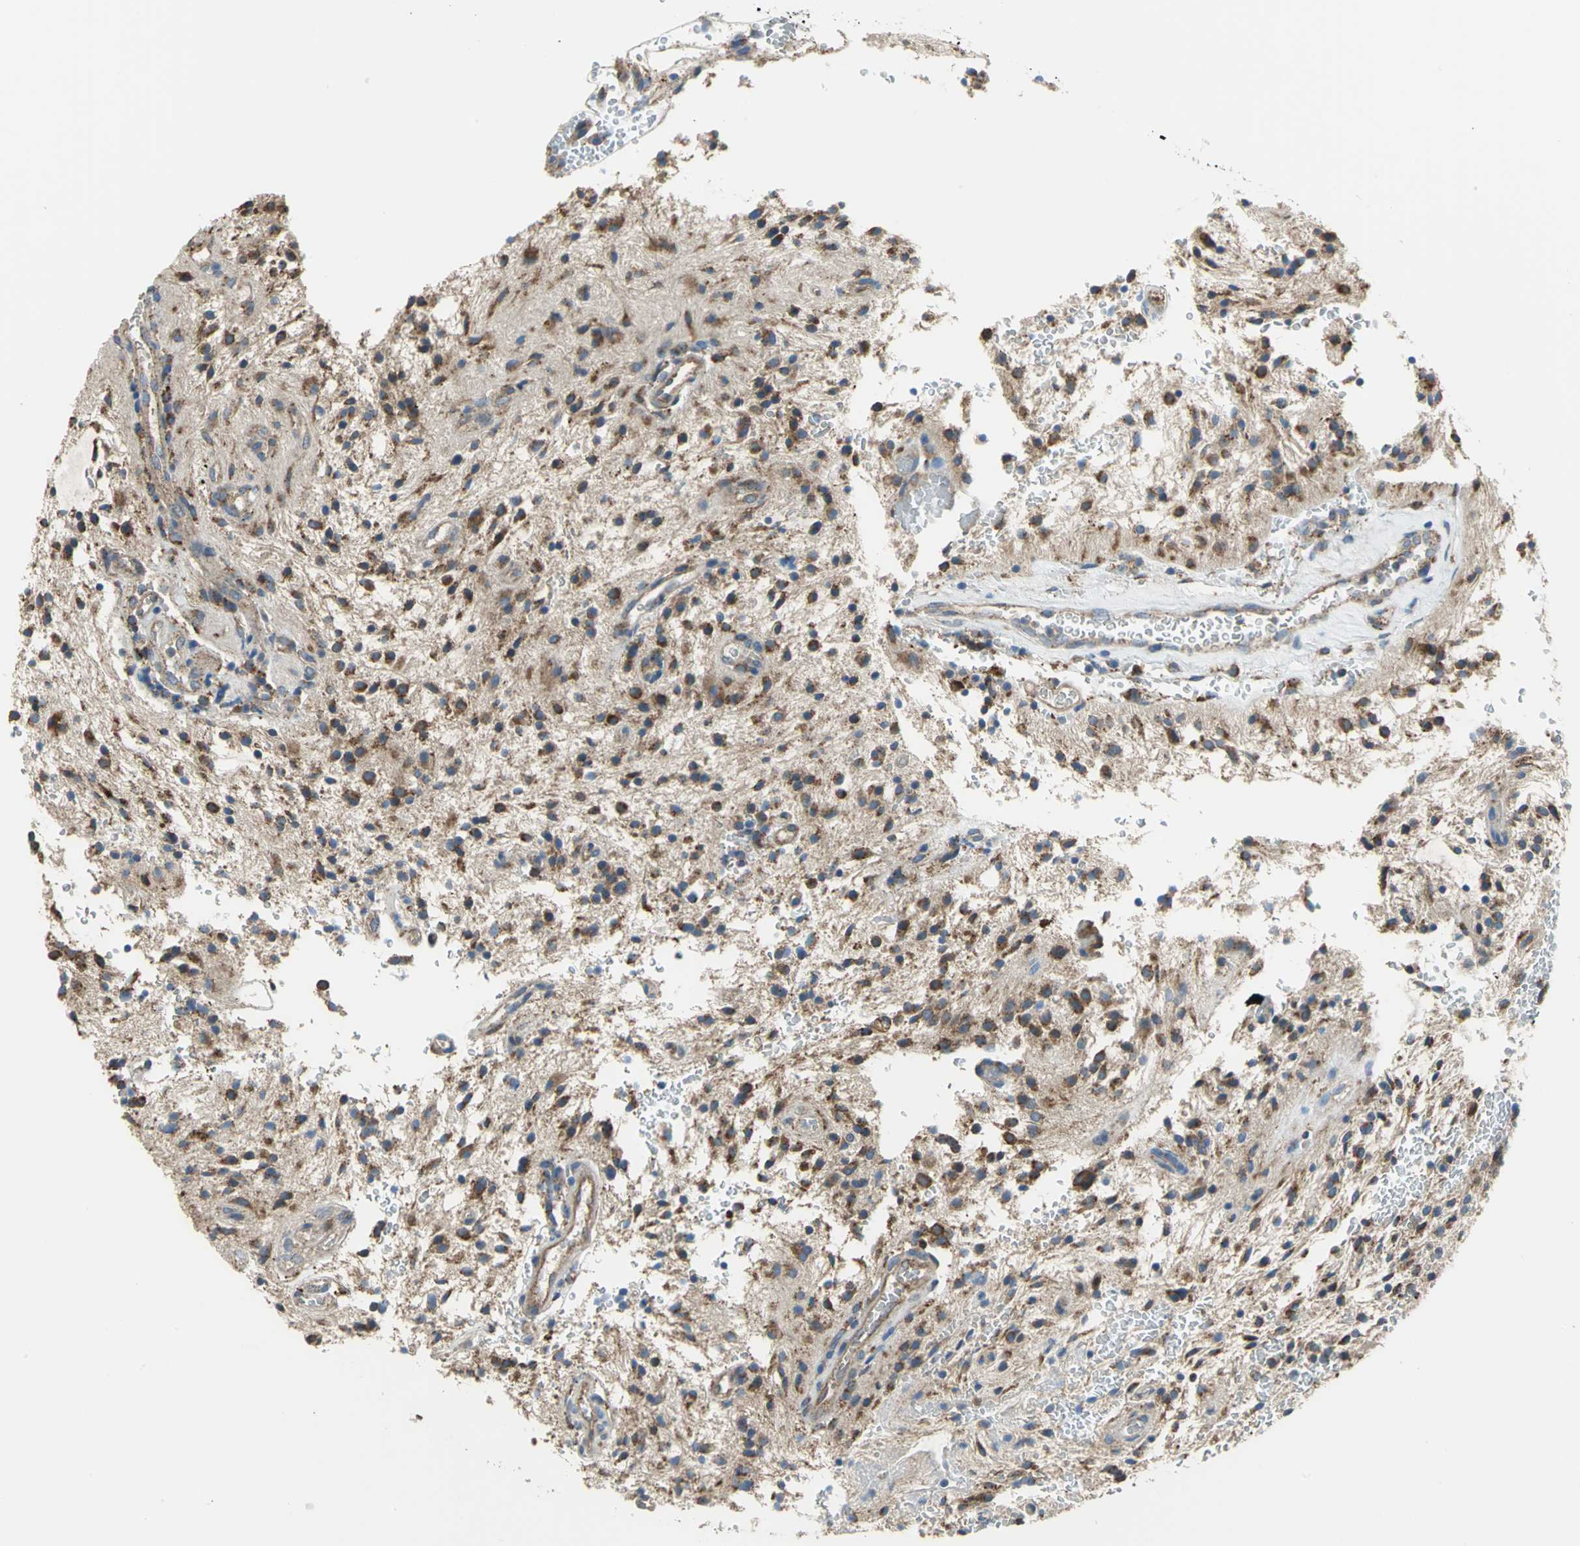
{"staining": {"intensity": "moderate", "quantity": ">75%", "location": "cytoplasmic/membranous"}, "tissue": "glioma", "cell_type": "Tumor cells", "image_type": "cancer", "snomed": [{"axis": "morphology", "description": "Glioma, malignant, NOS"}, {"axis": "topography", "description": "Cerebellum"}], "caption": "The histopathology image reveals immunohistochemical staining of glioma (malignant). There is moderate cytoplasmic/membranous positivity is present in approximately >75% of tumor cells. The staining was performed using DAB (3,3'-diaminobenzidine), with brown indicating positive protein expression. Nuclei are stained blue with hematoxylin.", "gene": "DIAPH2", "patient": {"sex": "female", "age": 10}}